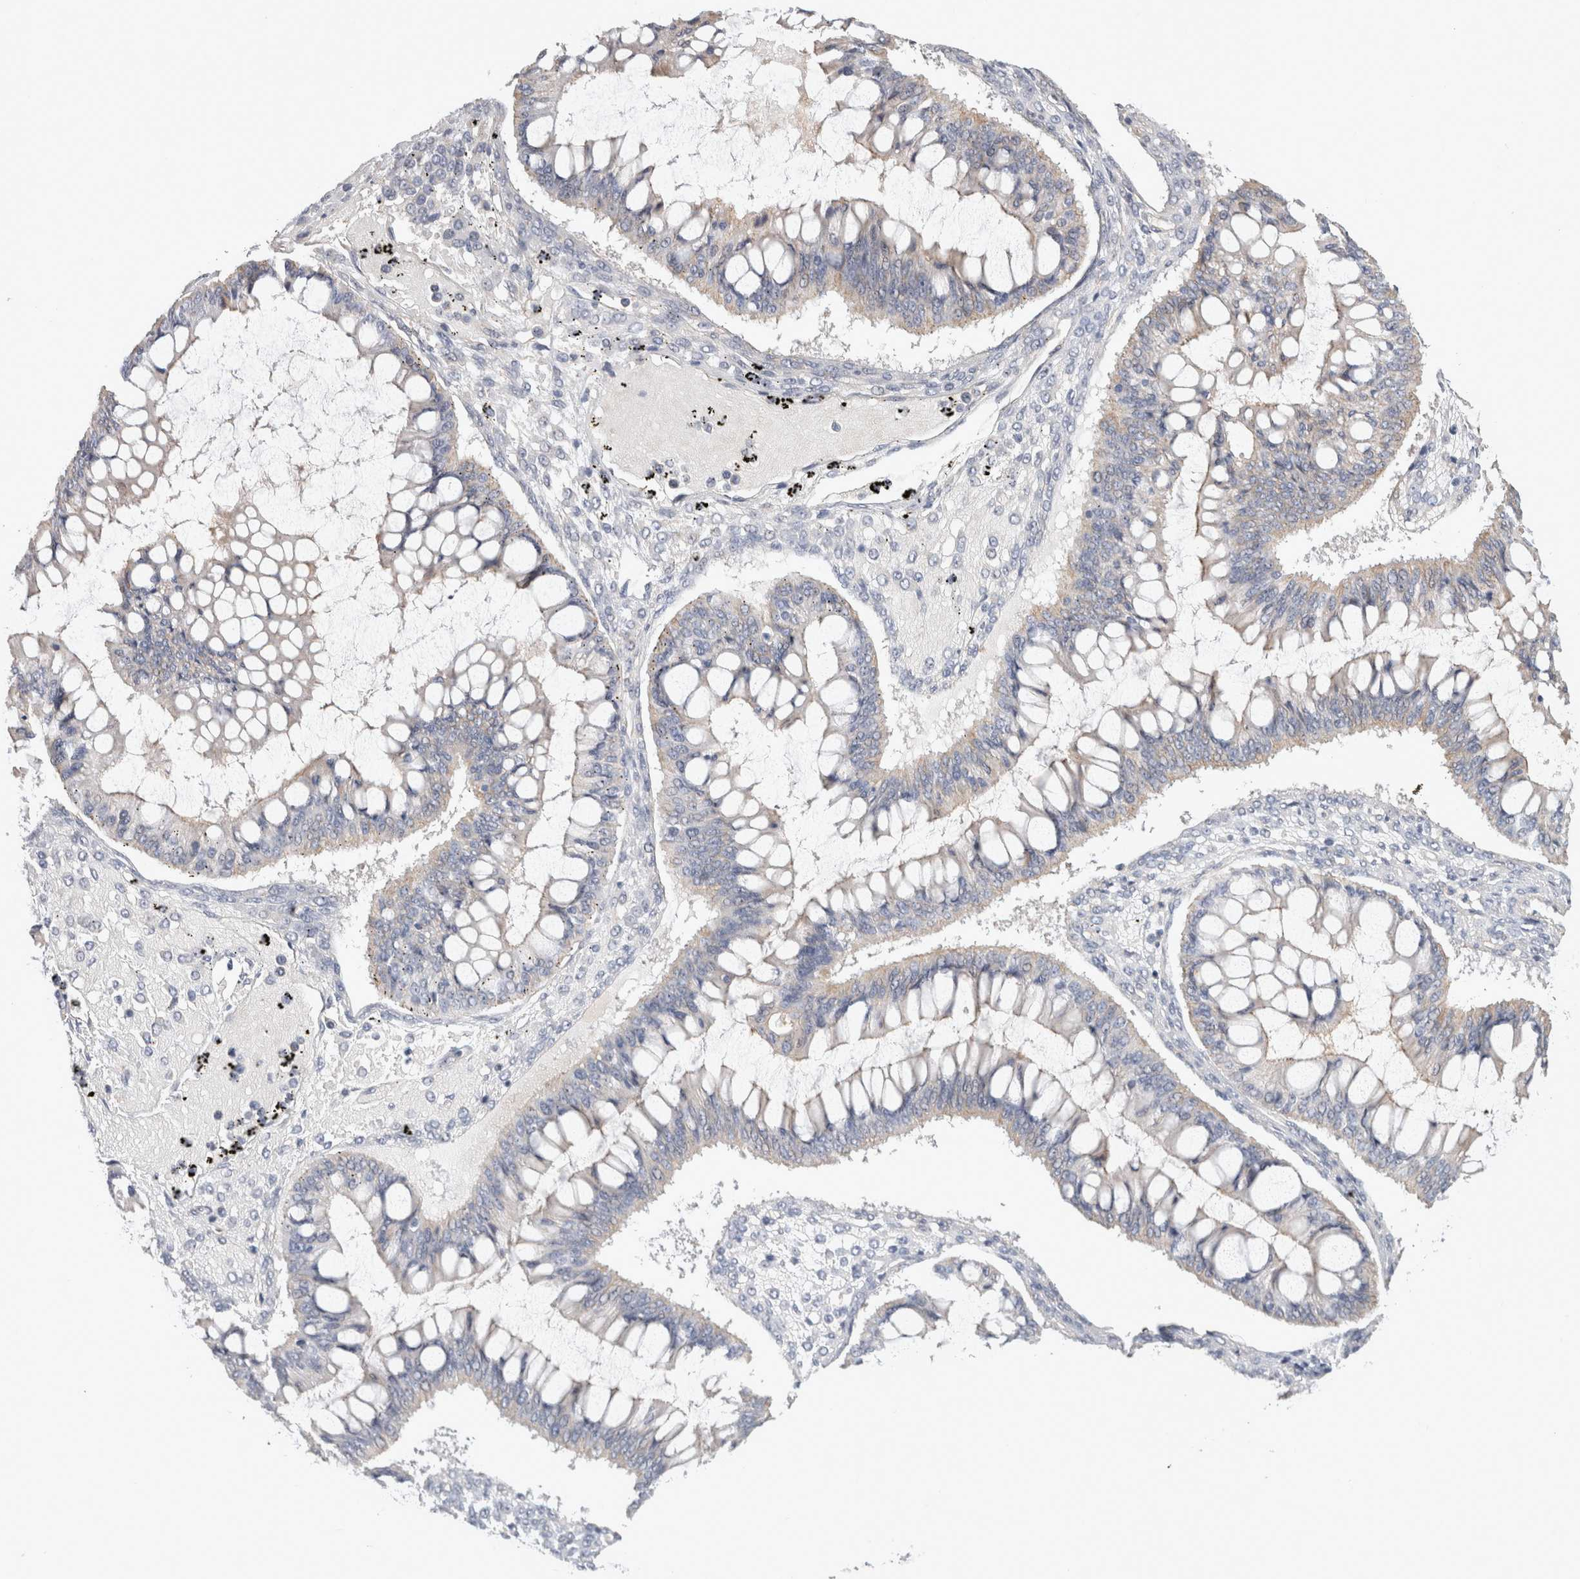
{"staining": {"intensity": "weak", "quantity": "<25%", "location": "cytoplasmic/membranous"}, "tissue": "ovarian cancer", "cell_type": "Tumor cells", "image_type": "cancer", "snomed": [{"axis": "morphology", "description": "Cystadenocarcinoma, mucinous, NOS"}, {"axis": "topography", "description": "Ovary"}], "caption": "This is an immunohistochemistry (IHC) photomicrograph of human mucinous cystadenocarcinoma (ovarian). There is no staining in tumor cells.", "gene": "AFP", "patient": {"sex": "female", "age": 73}}